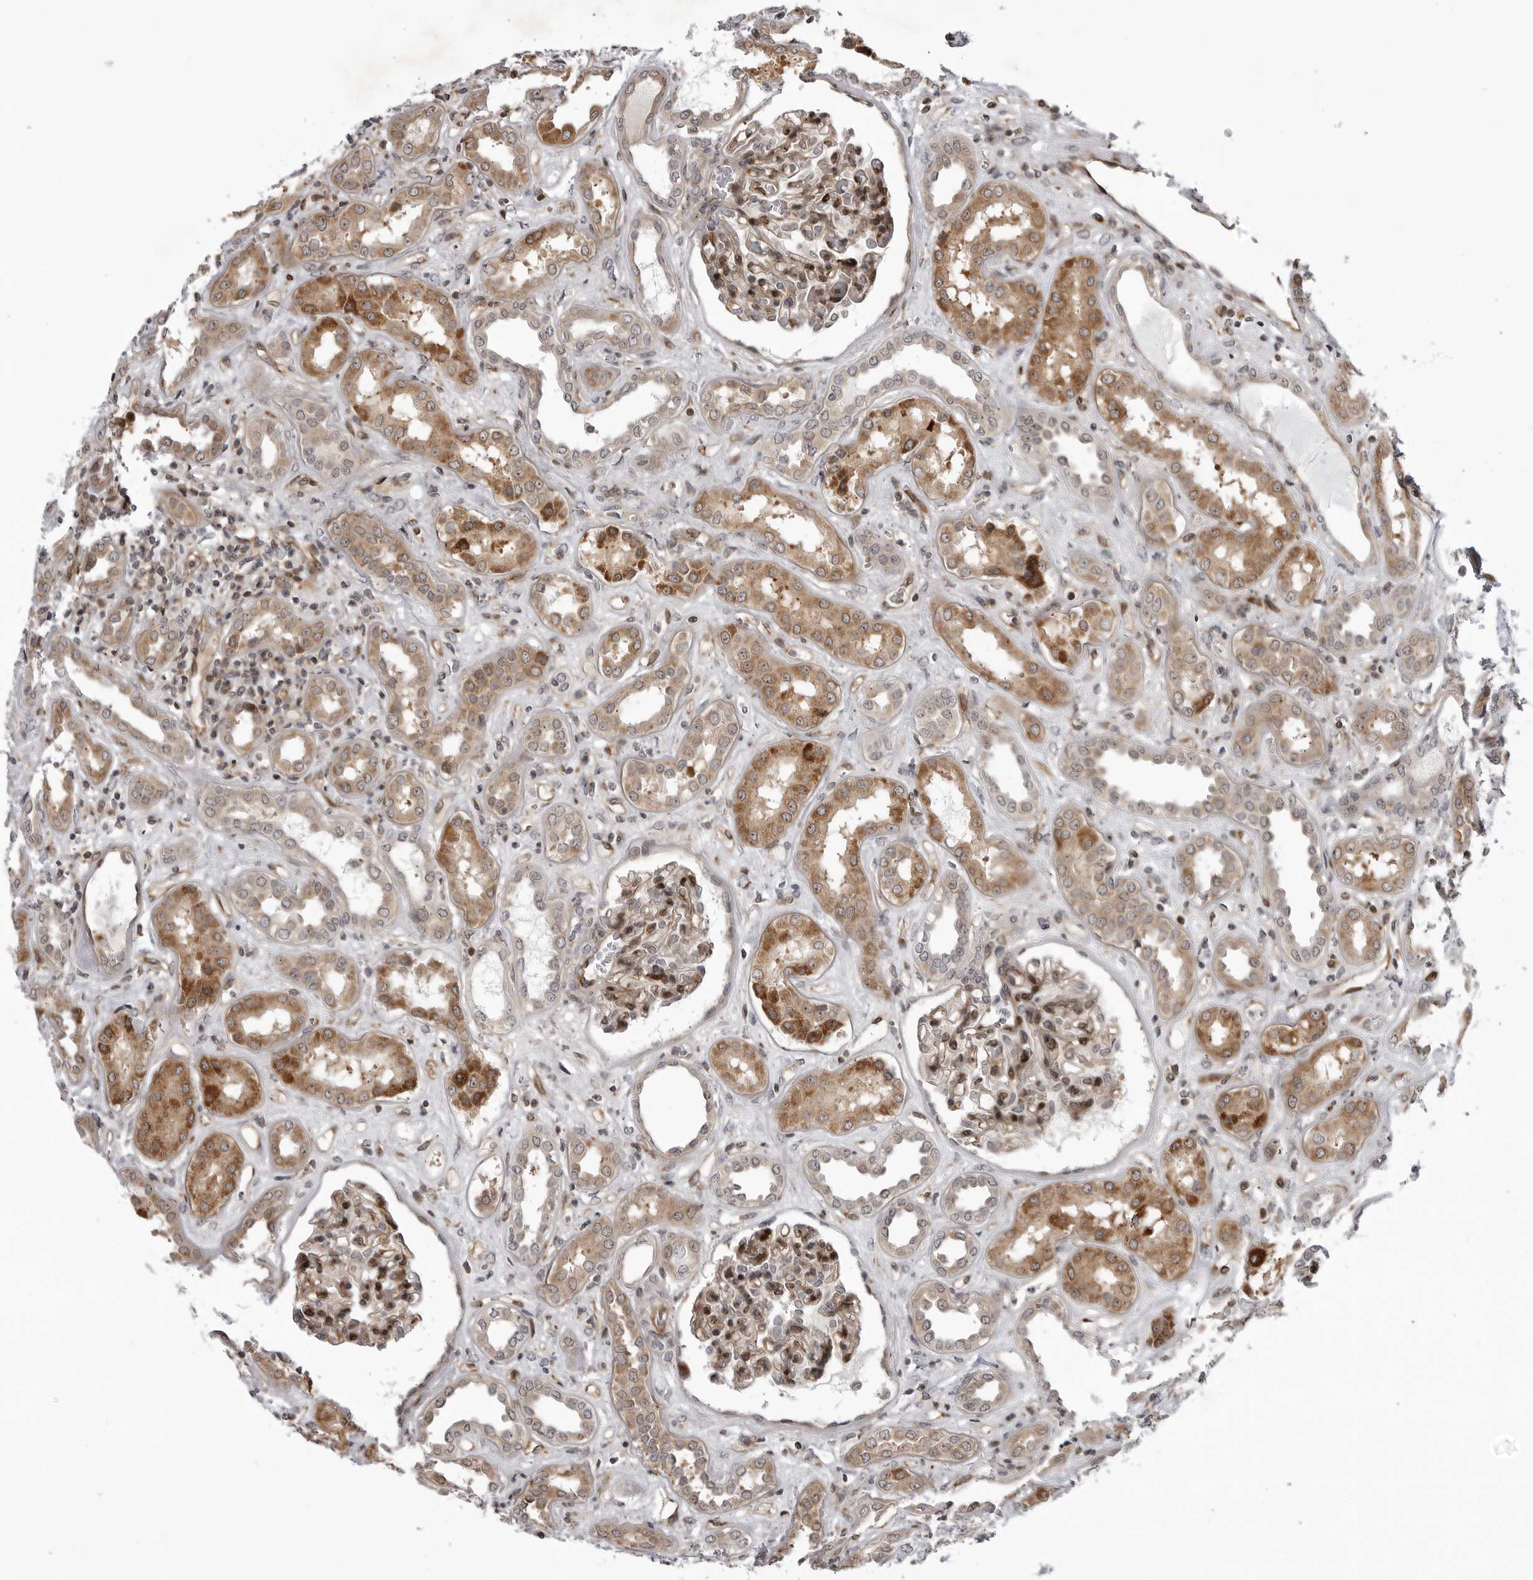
{"staining": {"intensity": "moderate", "quantity": "<25%", "location": "nuclear"}, "tissue": "kidney", "cell_type": "Cells in glomeruli", "image_type": "normal", "snomed": [{"axis": "morphology", "description": "Normal tissue, NOS"}, {"axis": "topography", "description": "Kidney"}], "caption": "Immunohistochemistry (IHC) of unremarkable human kidney exhibits low levels of moderate nuclear positivity in approximately <25% of cells in glomeruli. (brown staining indicates protein expression, while blue staining denotes nuclei).", "gene": "ABL1", "patient": {"sex": "male", "age": 59}}